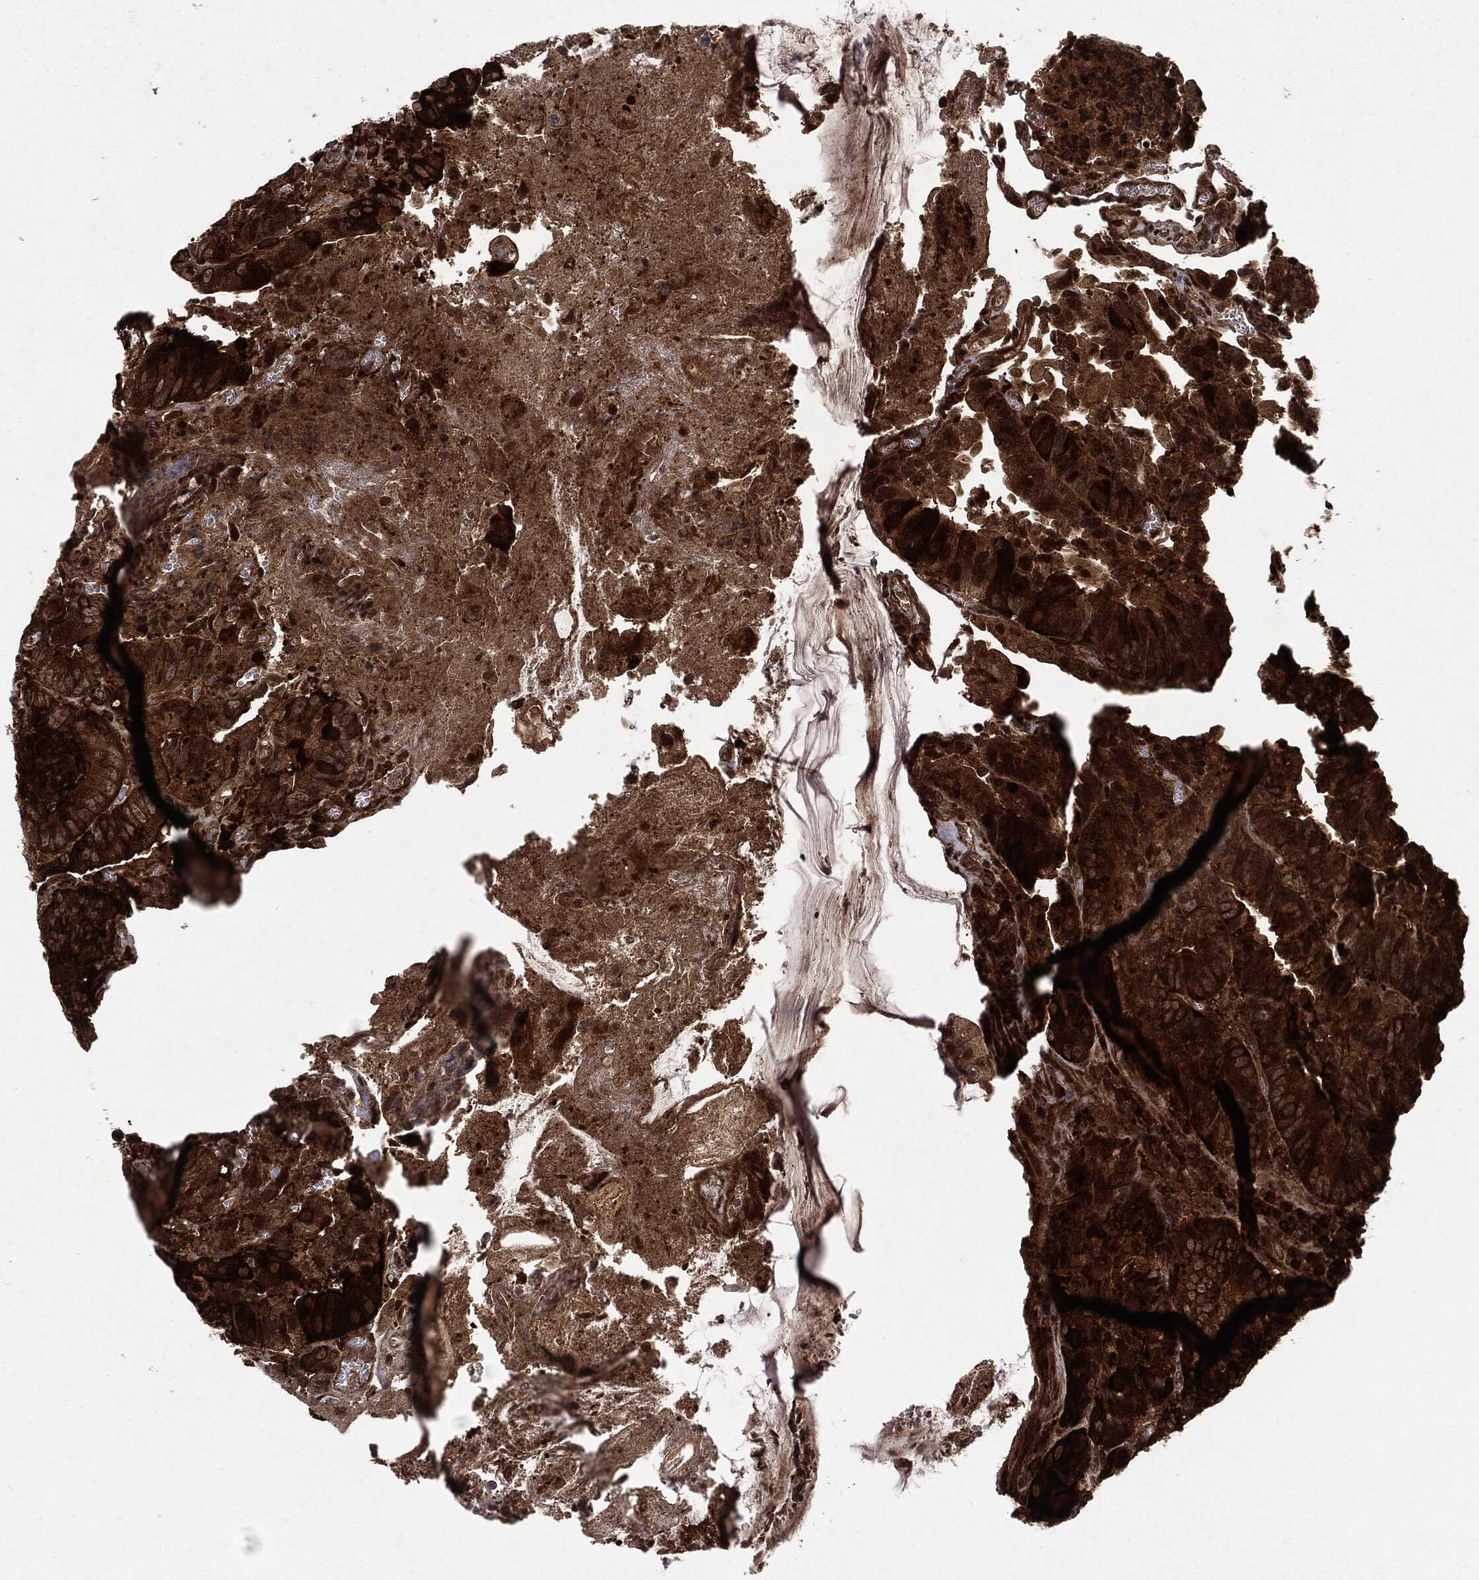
{"staining": {"intensity": "strong", "quantity": ">75%", "location": "cytoplasmic/membranous"}, "tissue": "colorectal cancer", "cell_type": "Tumor cells", "image_type": "cancer", "snomed": [{"axis": "morphology", "description": "Adenocarcinoma, NOS"}, {"axis": "topography", "description": "Colon"}], "caption": "A photomicrograph showing strong cytoplasmic/membranous staining in about >75% of tumor cells in colorectal cancer (adenocarcinoma), as visualized by brown immunohistochemical staining.", "gene": "OTUB1", "patient": {"sex": "female", "age": 86}}